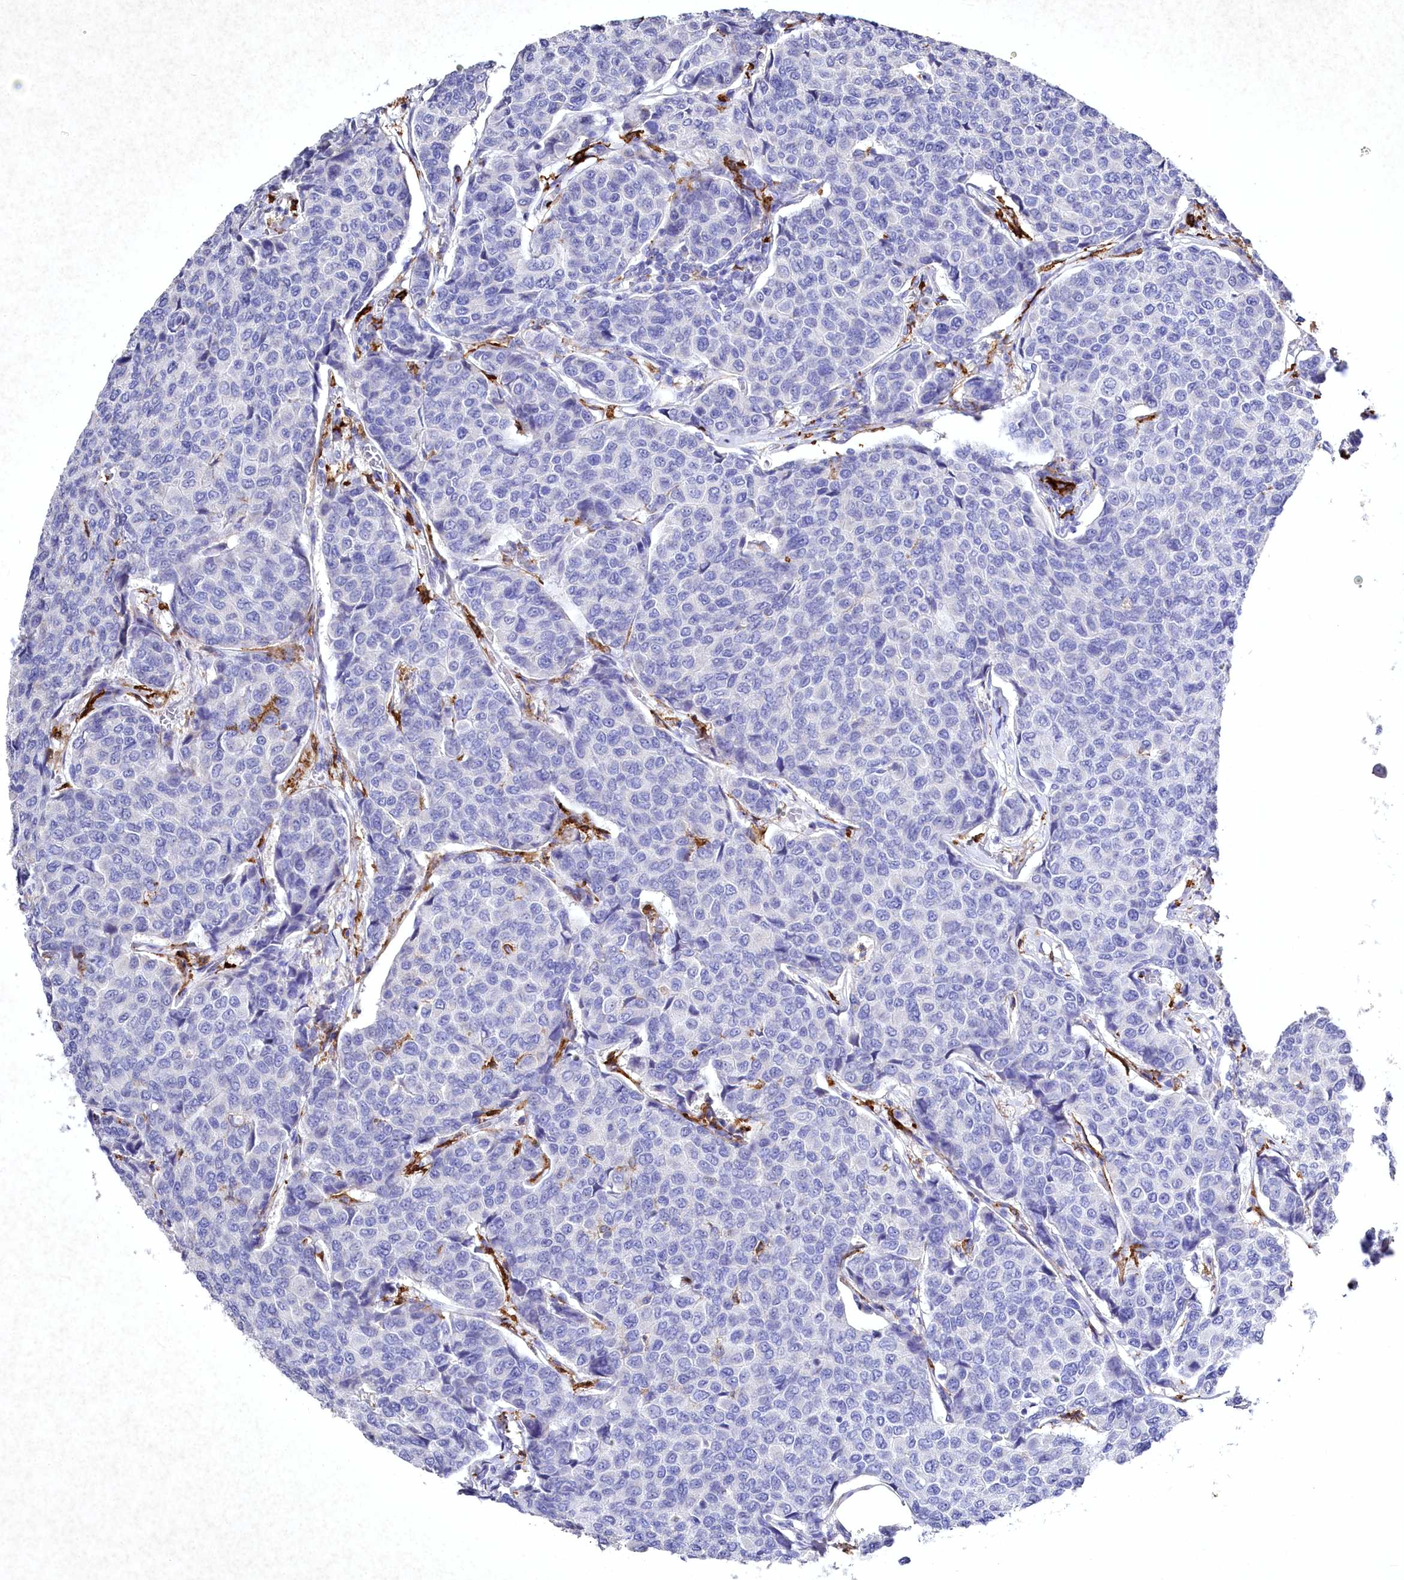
{"staining": {"intensity": "negative", "quantity": "none", "location": "none"}, "tissue": "breast cancer", "cell_type": "Tumor cells", "image_type": "cancer", "snomed": [{"axis": "morphology", "description": "Duct carcinoma"}, {"axis": "topography", "description": "Breast"}], "caption": "Immunohistochemical staining of human breast invasive ductal carcinoma exhibits no significant positivity in tumor cells.", "gene": "CLEC4M", "patient": {"sex": "female", "age": 55}}